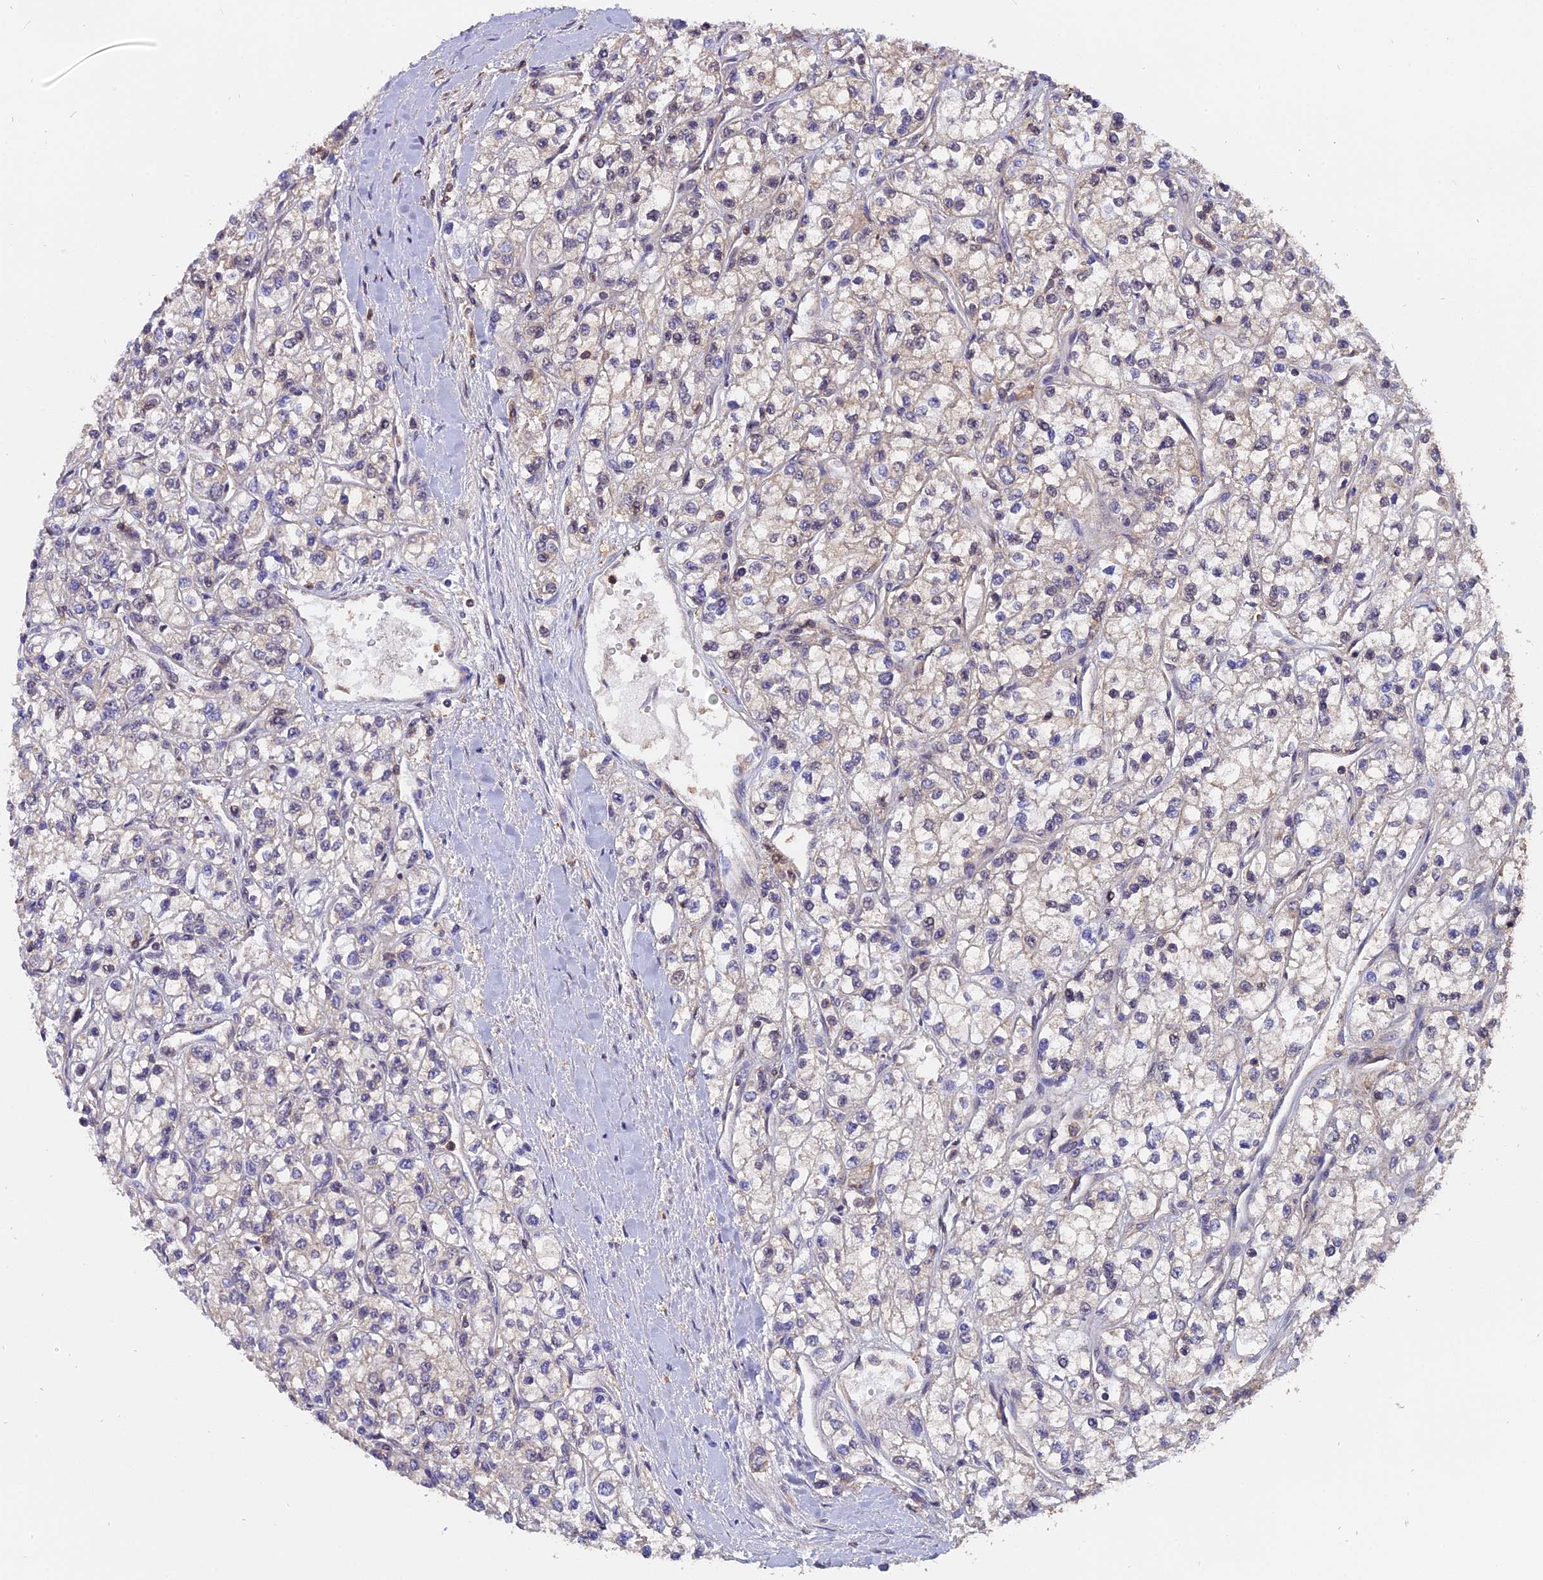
{"staining": {"intensity": "negative", "quantity": "none", "location": "none"}, "tissue": "renal cancer", "cell_type": "Tumor cells", "image_type": "cancer", "snomed": [{"axis": "morphology", "description": "Adenocarcinoma, NOS"}, {"axis": "topography", "description": "Kidney"}], "caption": "IHC micrograph of neoplastic tissue: human adenocarcinoma (renal) stained with DAB demonstrates no significant protein positivity in tumor cells.", "gene": "FAM118B", "patient": {"sex": "male", "age": 80}}